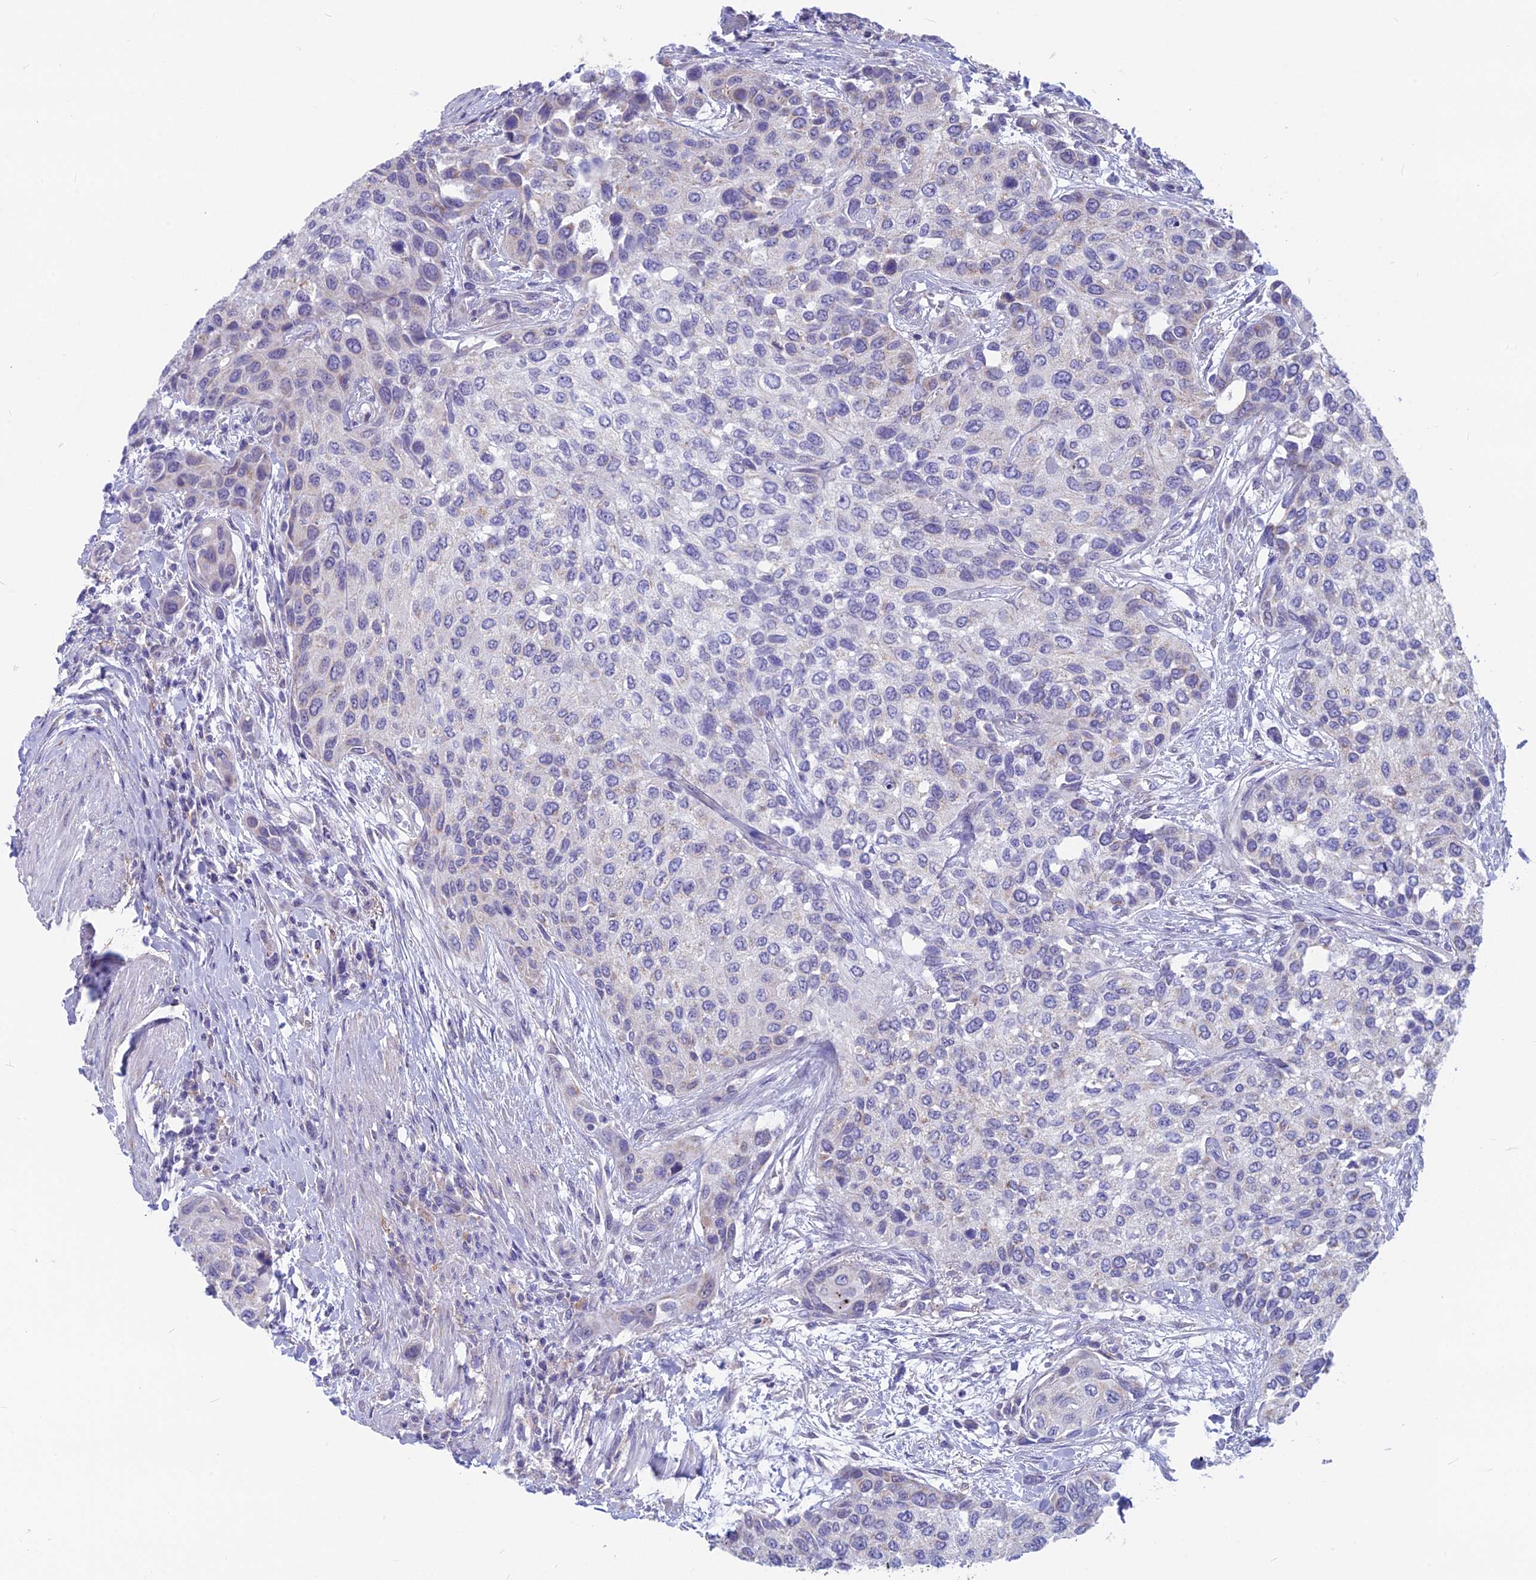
{"staining": {"intensity": "negative", "quantity": "none", "location": "none"}, "tissue": "urothelial cancer", "cell_type": "Tumor cells", "image_type": "cancer", "snomed": [{"axis": "morphology", "description": "Normal tissue, NOS"}, {"axis": "morphology", "description": "Urothelial carcinoma, High grade"}, {"axis": "topography", "description": "Vascular tissue"}, {"axis": "topography", "description": "Urinary bladder"}], "caption": "Tumor cells show no significant expression in high-grade urothelial carcinoma.", "gene": "PLAC9", "patient": {"sex": "female", "age": 56}}